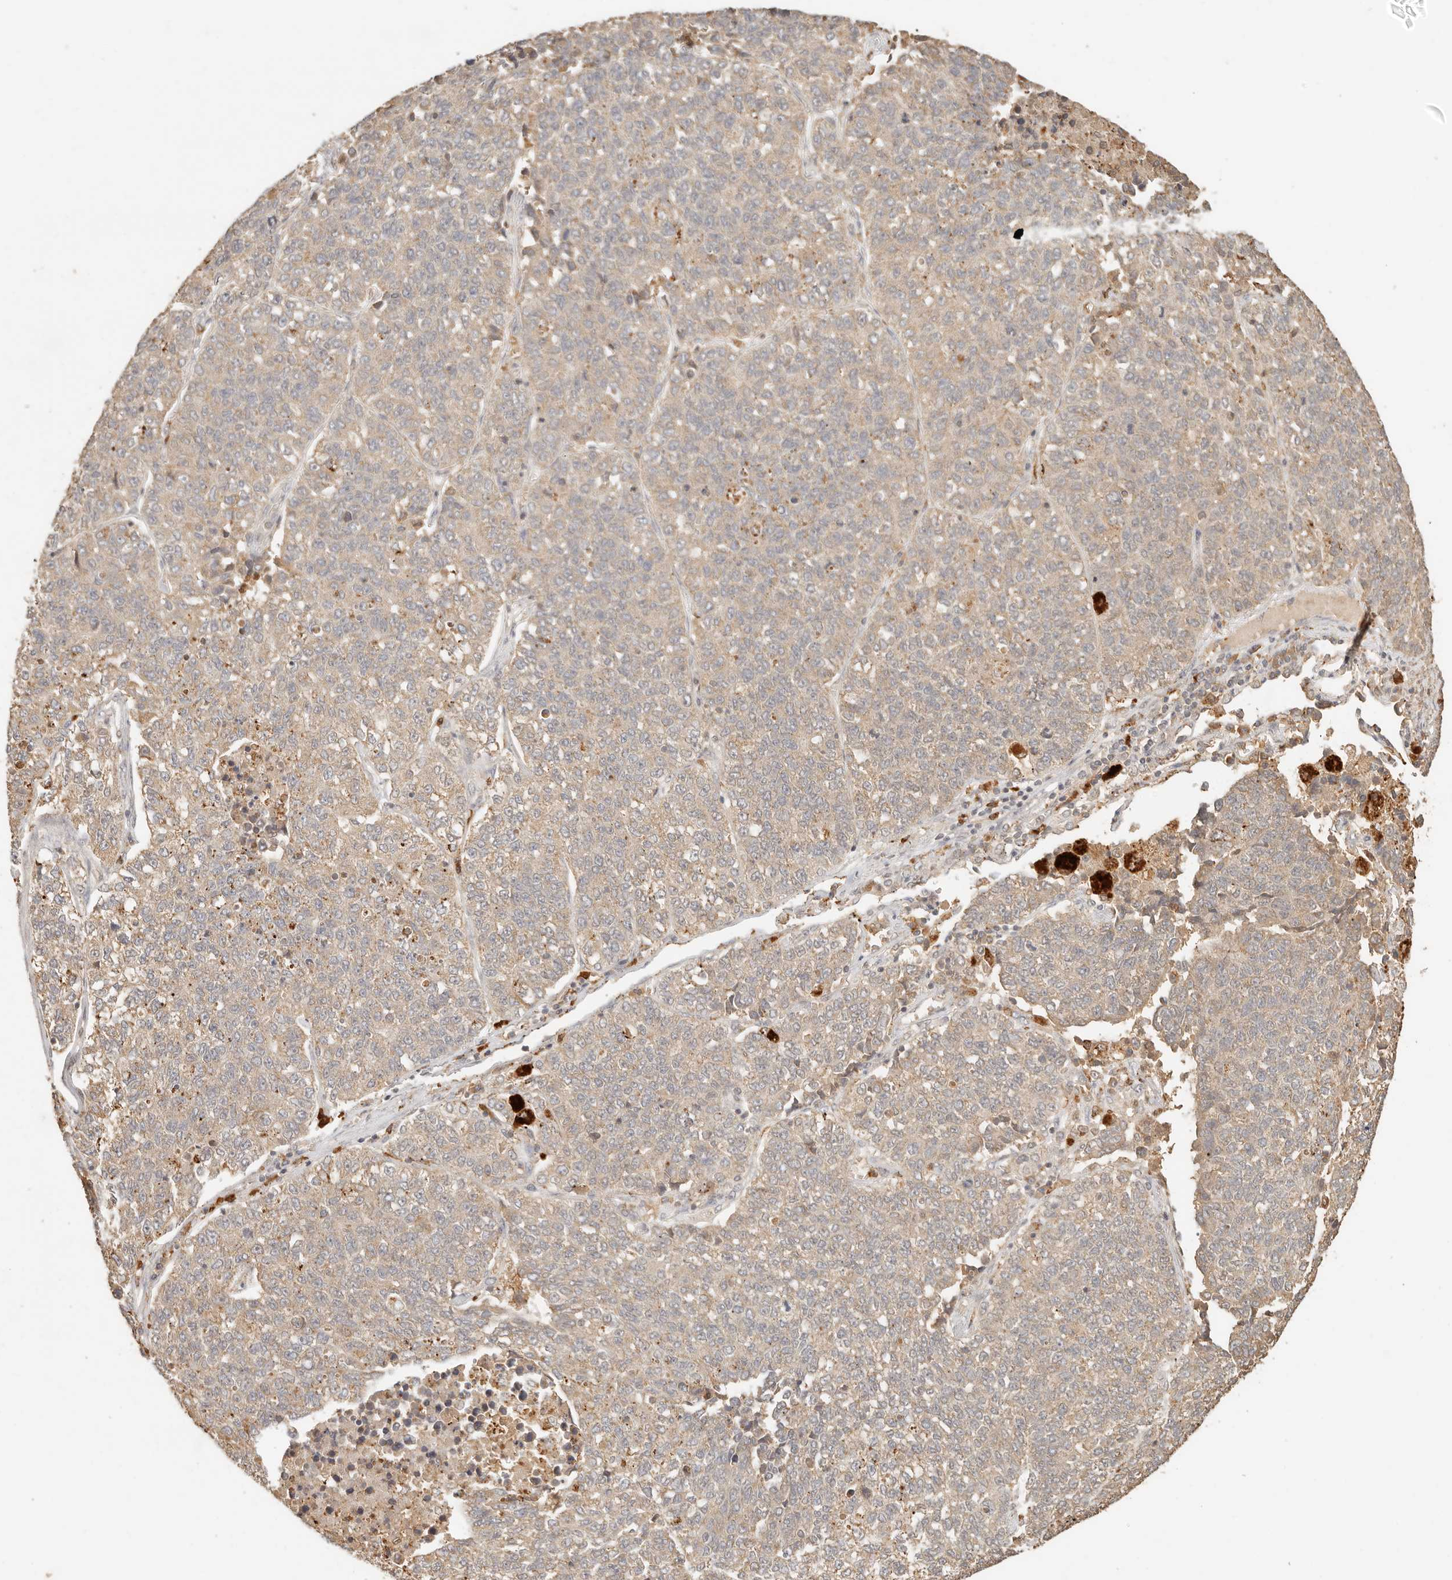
{"staining": {"intensity": "weak", "quantity": "25%-75%", "location": "cytoplasmic/membranous"}, "tissue": "lung cancer", "cell_type": "Tumor cells", "image_type": "cancer", "snomed": [{"axis": "morphology", "description": "Adenocarcinoma, NOS"}, {"axis": "topography", "description": "Lung"}], "caption": "A micrograph of human lung cancer (adenocarcinoma) stained for a protein shows weak cytoplasmic/membranous brown staining in tumor cells.", "gene": "INTS11", "patient": {"sex": "male", "age": 49}}